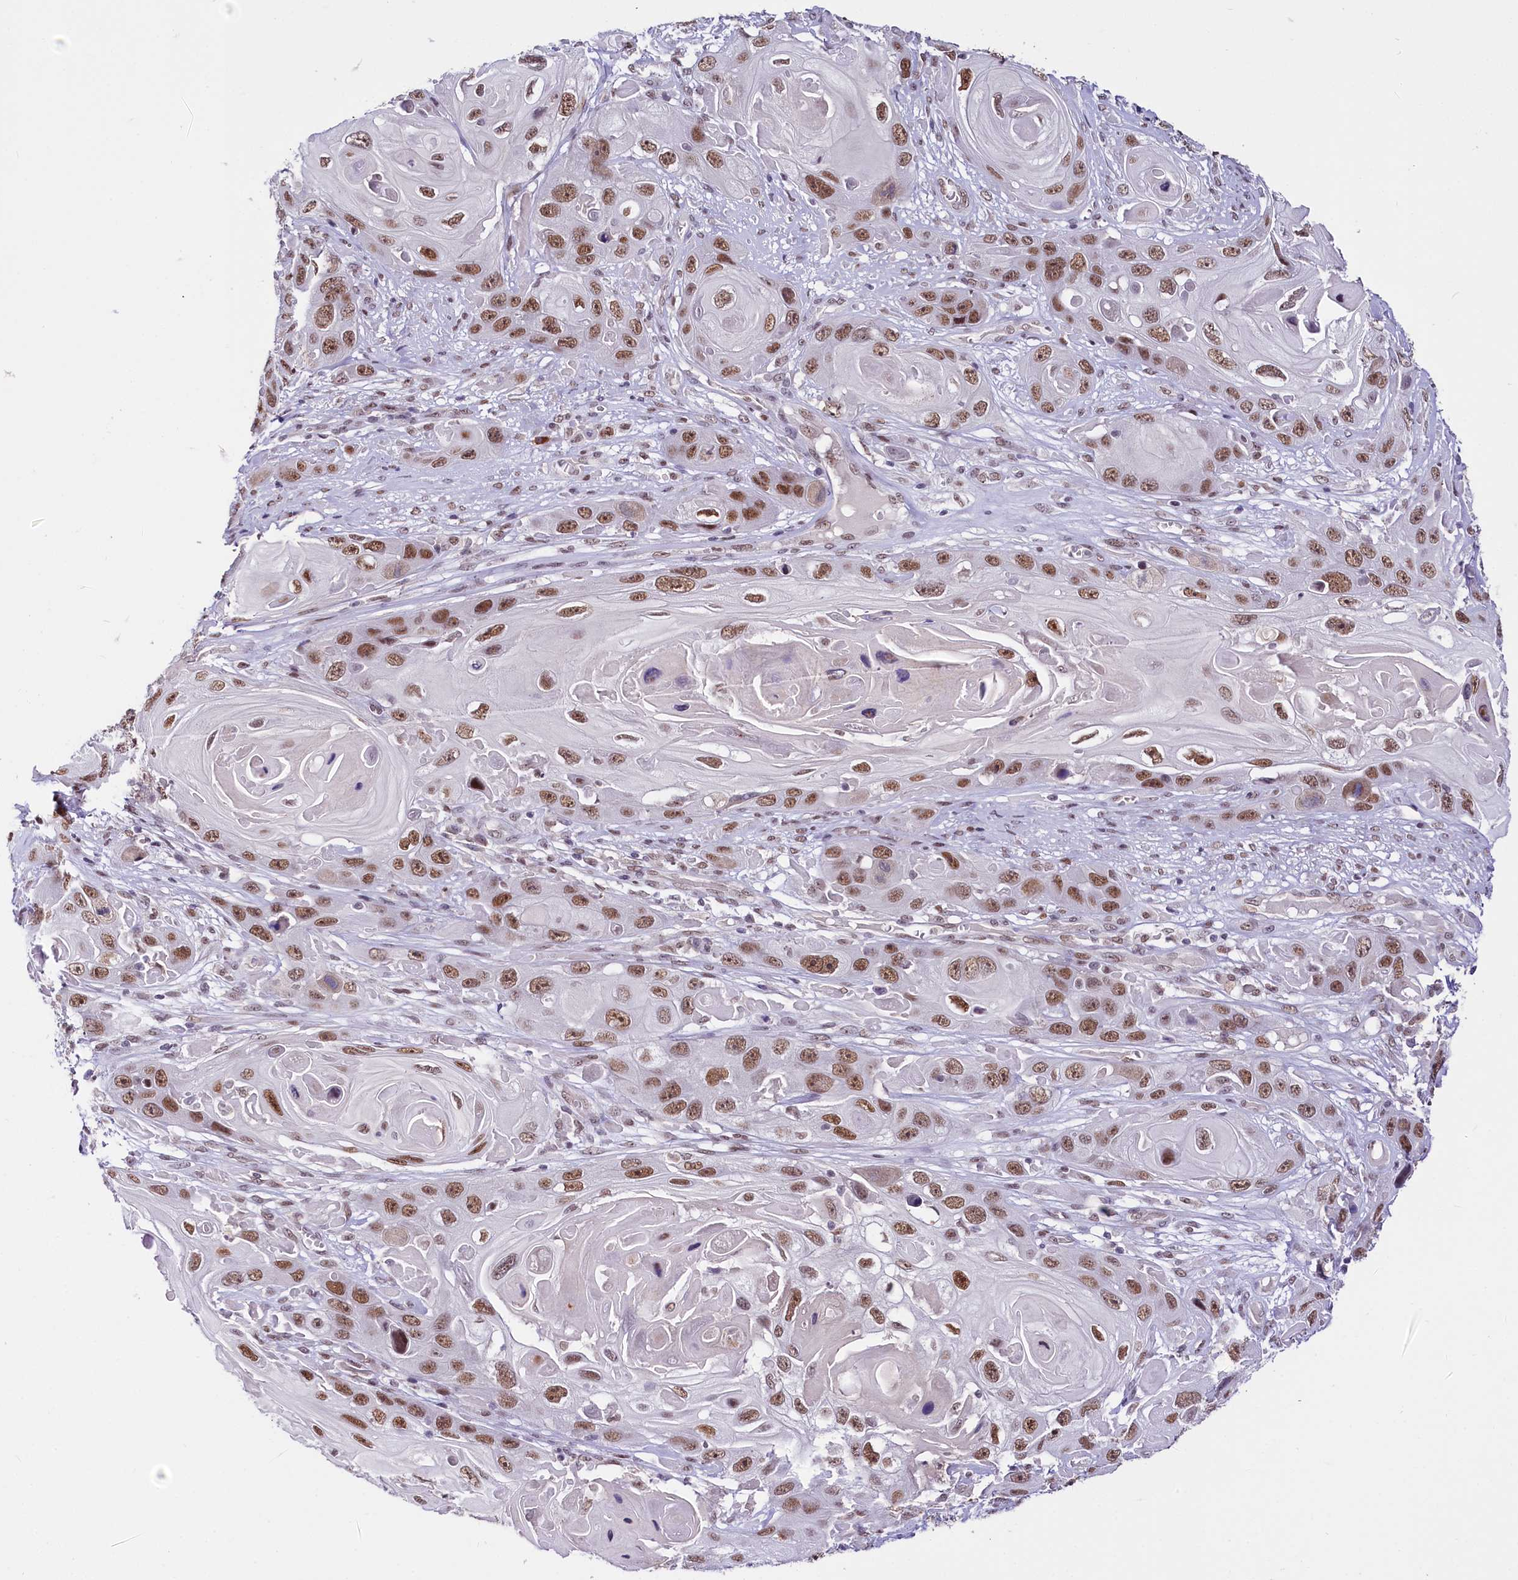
{"staining": {"intensity": "moderate", "quantity": ">75%", "location": "nuclear"}, "tissue": "skin cancer", "cell_type": "Tumor cells", "image_type": "cancer", "snomed": [{"axis": "morphology", "description": "Squamous cell carcinoma, NOS"}, {"axis": "topography", "description": "Skin"}], "caption": "Moderate nuclear staining is identified in about >75% of tumor cells in squamous cell carcinoma (skin).", "gene": "SCAF11", "patient": {"sex": "male", "age": 55}}